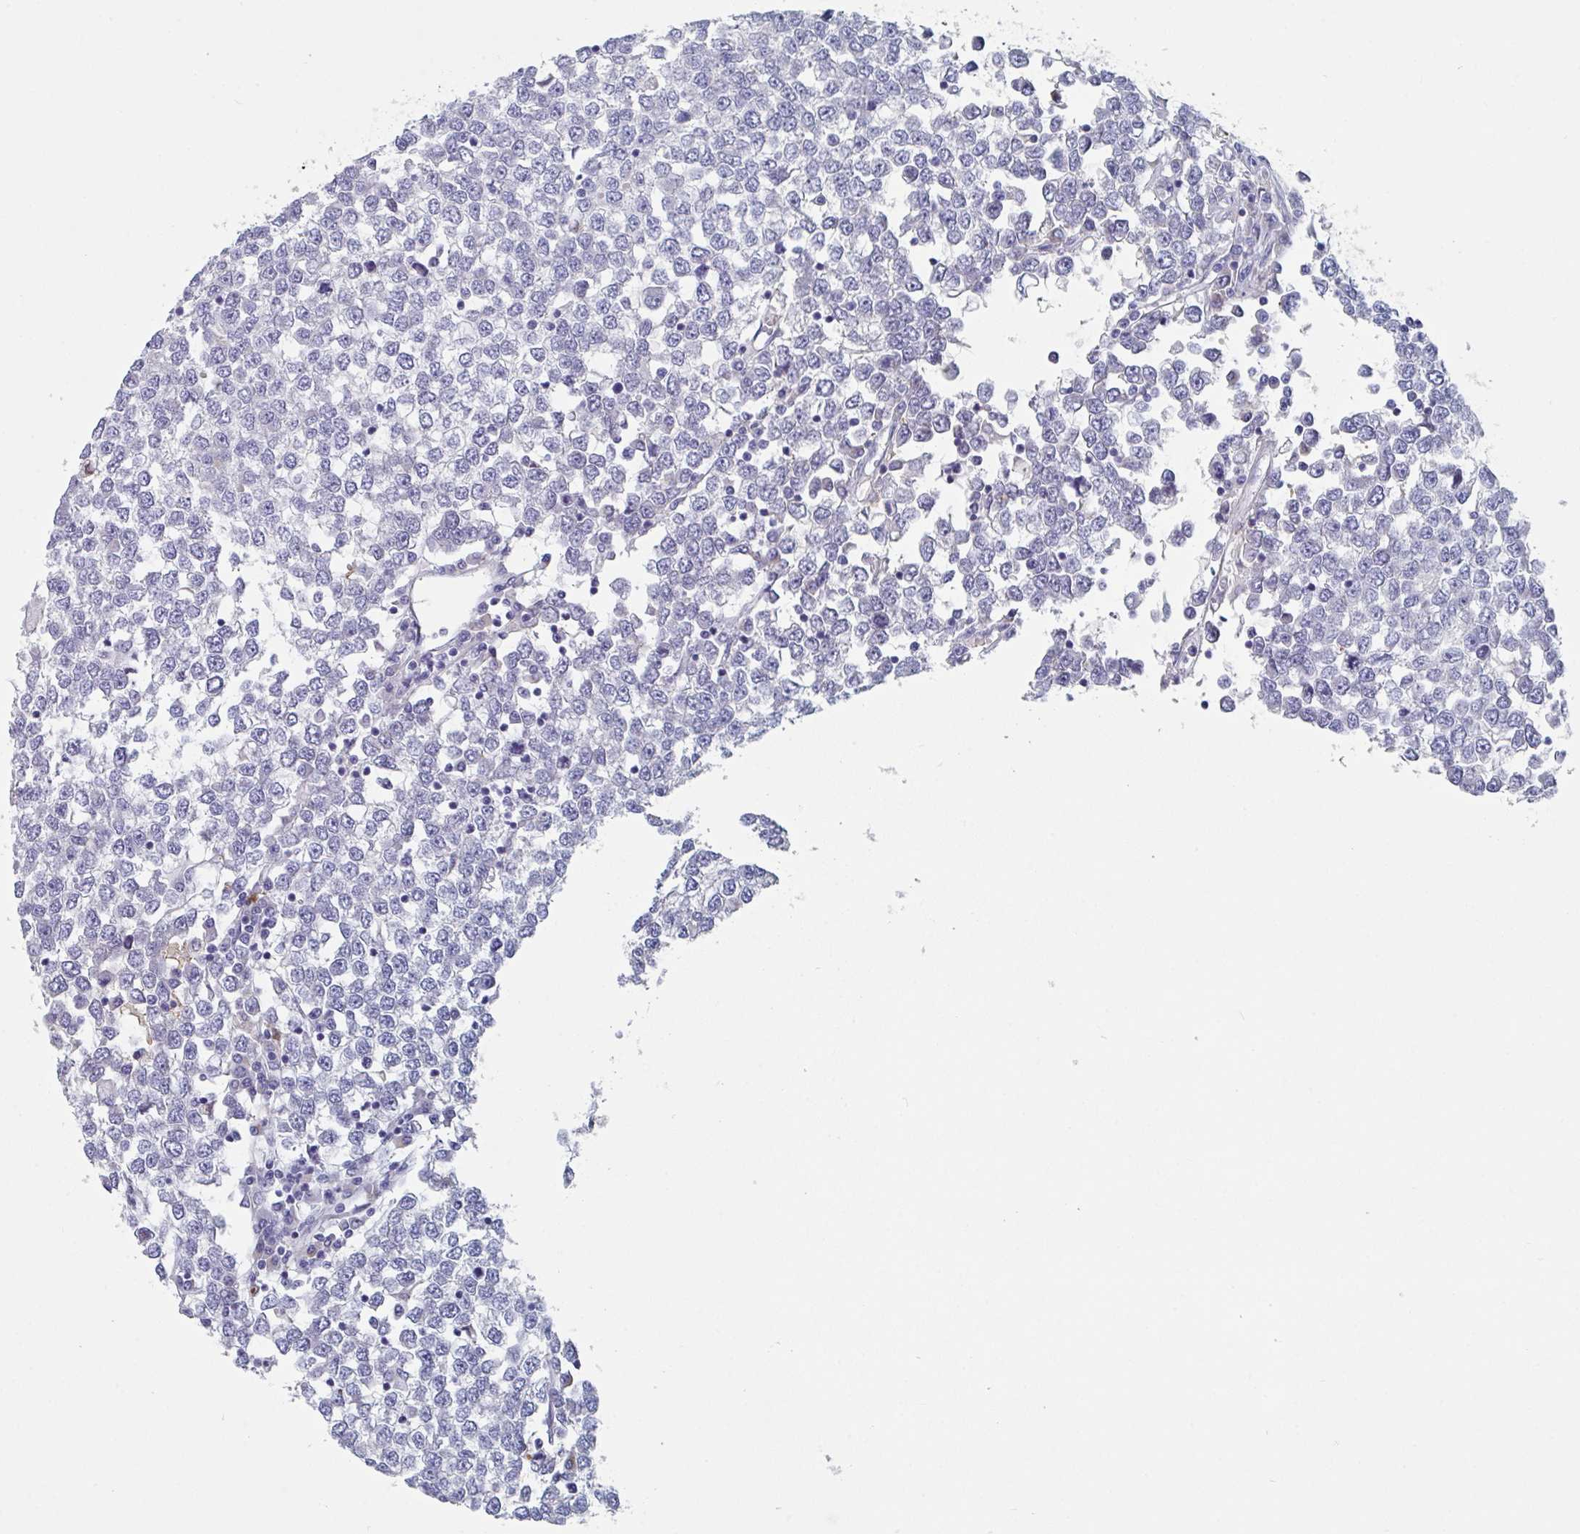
{"staining": {"intensity": "negative", "quantity": "none", "location": "none"}, "tissue": "testis cancer", "cell_type": "Tumor cells", "image_type": "cancer", "snomed": [{"axis": "morphology", "description": "Seminoma, NOS"}, {"axis": "topography", "description": "Testis"}], "caption": "High magnification brightfield microscopy of testis seminoma stained with DAB (3,3'-diaminobenzidine) (brown) and counterstained with hematoxylin (blue): tumor cells show no significant positivity.", "gene": "NT5C3B", "patient": {"sex": "male", "age": 65}}